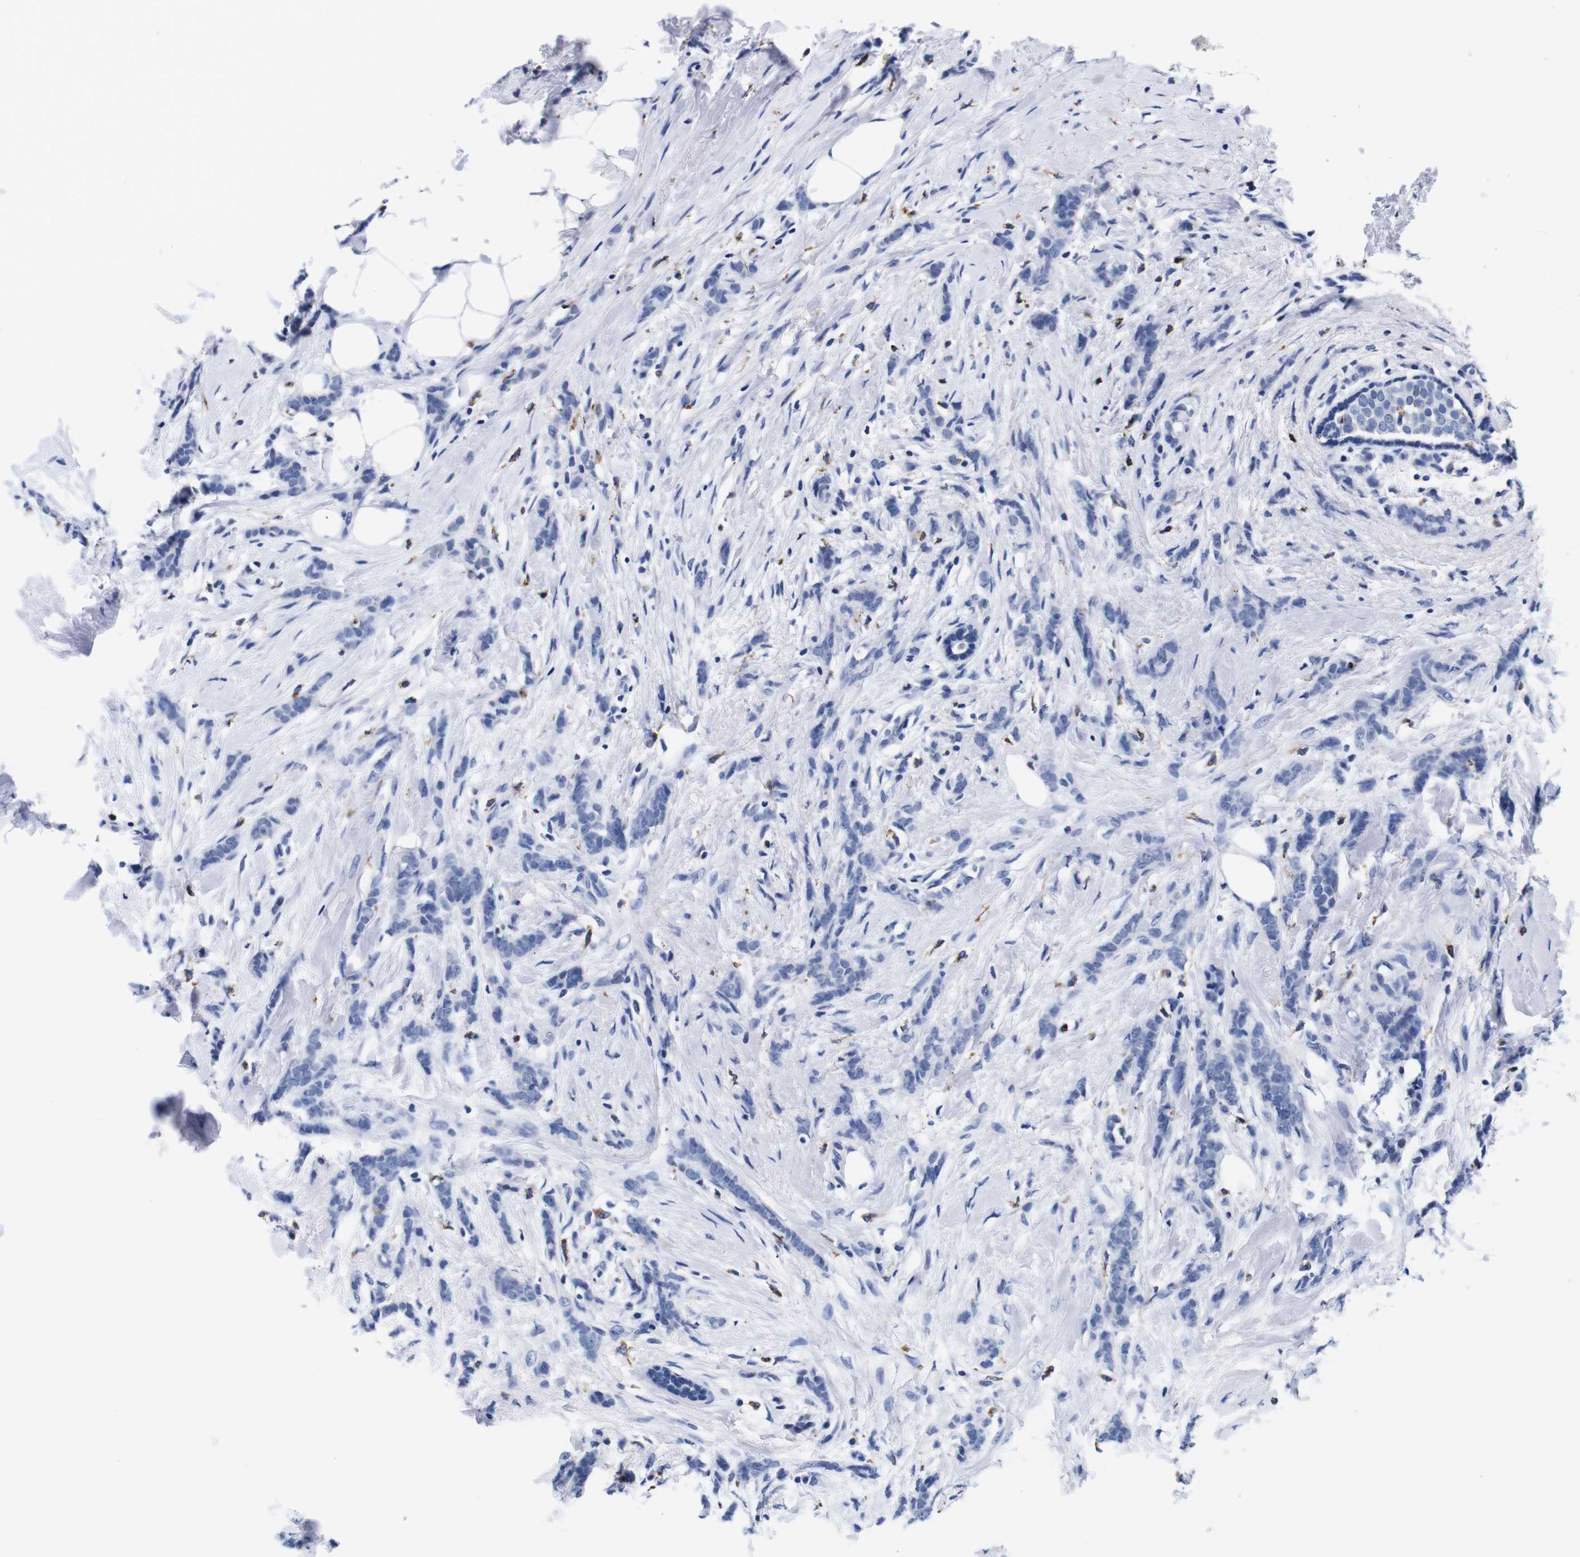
{"staining": {"intensity": "negative", "quantity": "none", "location": "none"}, "tissue": "breast cancer", "cell_type": "Tumor cells", "image_type": "cancer", "snomed": [{"axis": "morphology", "description": "Lobular carcinoma, in situ"}, {"axis": "morphology", "description": "Lobular carcinoma"}, {"axis": "topography", "description": "Breast"}], "caption": "Tumor cells show no significant protein expression in breast cancer. (DAB (3,3'-diaminobenzidine) immunohistochemistry, high magnification).", "gene": "HLA-DMB", "patient": {"sex": "female", "age": 41}}